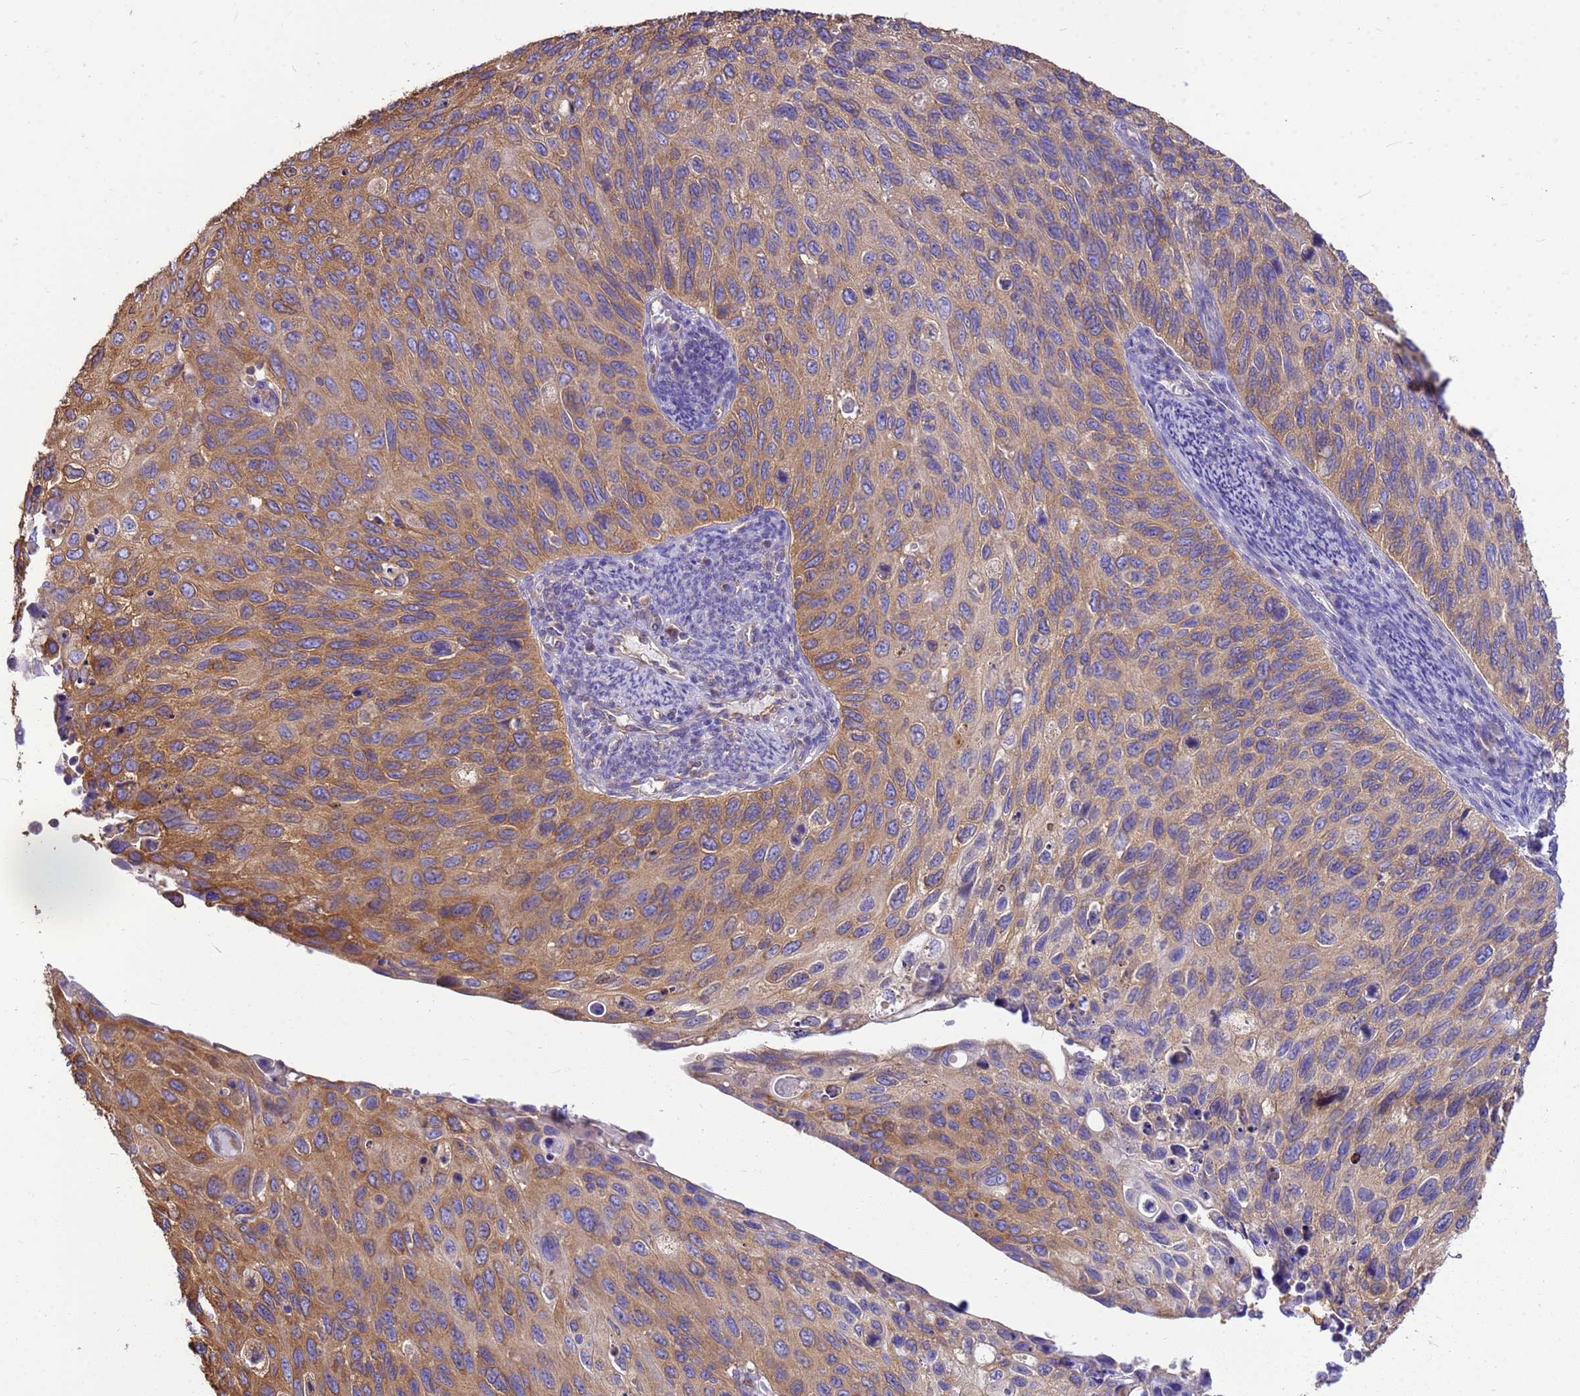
{"staining": {"intensity": "moderate", "quantity": "25%-75%", "location": "cytoplasmic/membranous"}, "tissue": "cervical cancer", "cell_type": "Tumor cells", "image_type": "cancer", "snomed": [{"axis": "morphology", "description": "Squamous cell carcinoma, NOS"}, {"axis": "topography", "description": "Cervix"}], "caption": "High-magnification brightfield microscopy of cervical squamous cell carcinoma stained with DAB (3,3'-diaminobenzidine) (brown) and counterstained with hematoxylin (blue). tumor cells exhibit moderate cytoplasmic/membranous positivity is appreciated in approximately25%-75% of cells.", "gene": "TUBB1", "patient": {"sex": "female", "age": 70}}